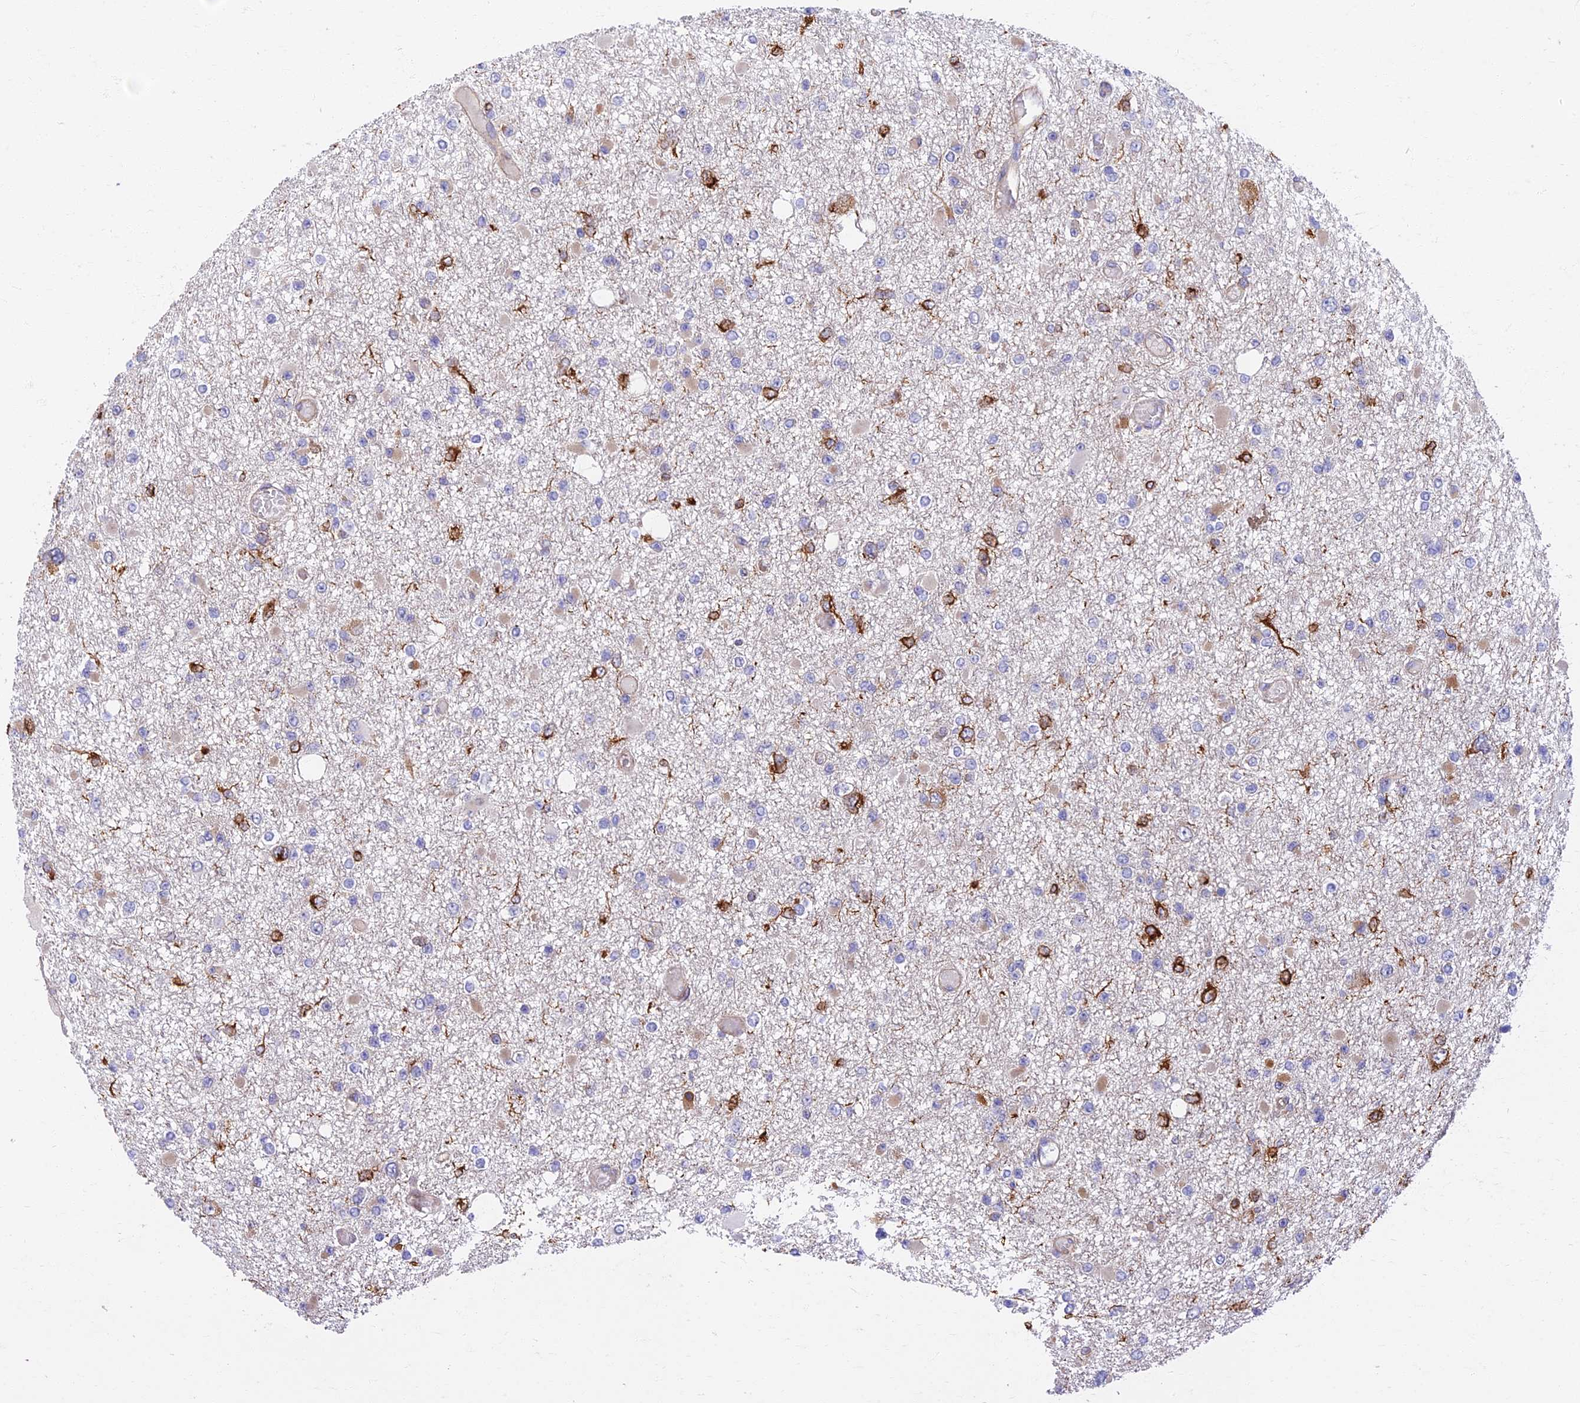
{"staining": {"intensity": "negative", "quantity": "none", "location": "none"}, "tissue": "glioma", "cell_type": "Tumor cells", "image_type": "cancer", "snomed": [{"axis": "morphology", "description": "Glioma, malignant, Low grade"}, {"axis": "topography", "description": "Brain"}], "caption": "Immunohistochemistry (IHC) of human glioma displays no staining in tumor cells. (DAB (3,3'-diaminobenzidine) immunohistochemistry visualized using brightfield microscopy, high magnification).", "gene": "RHBDL2", "patient": {"sex": "female", "age": 22}}